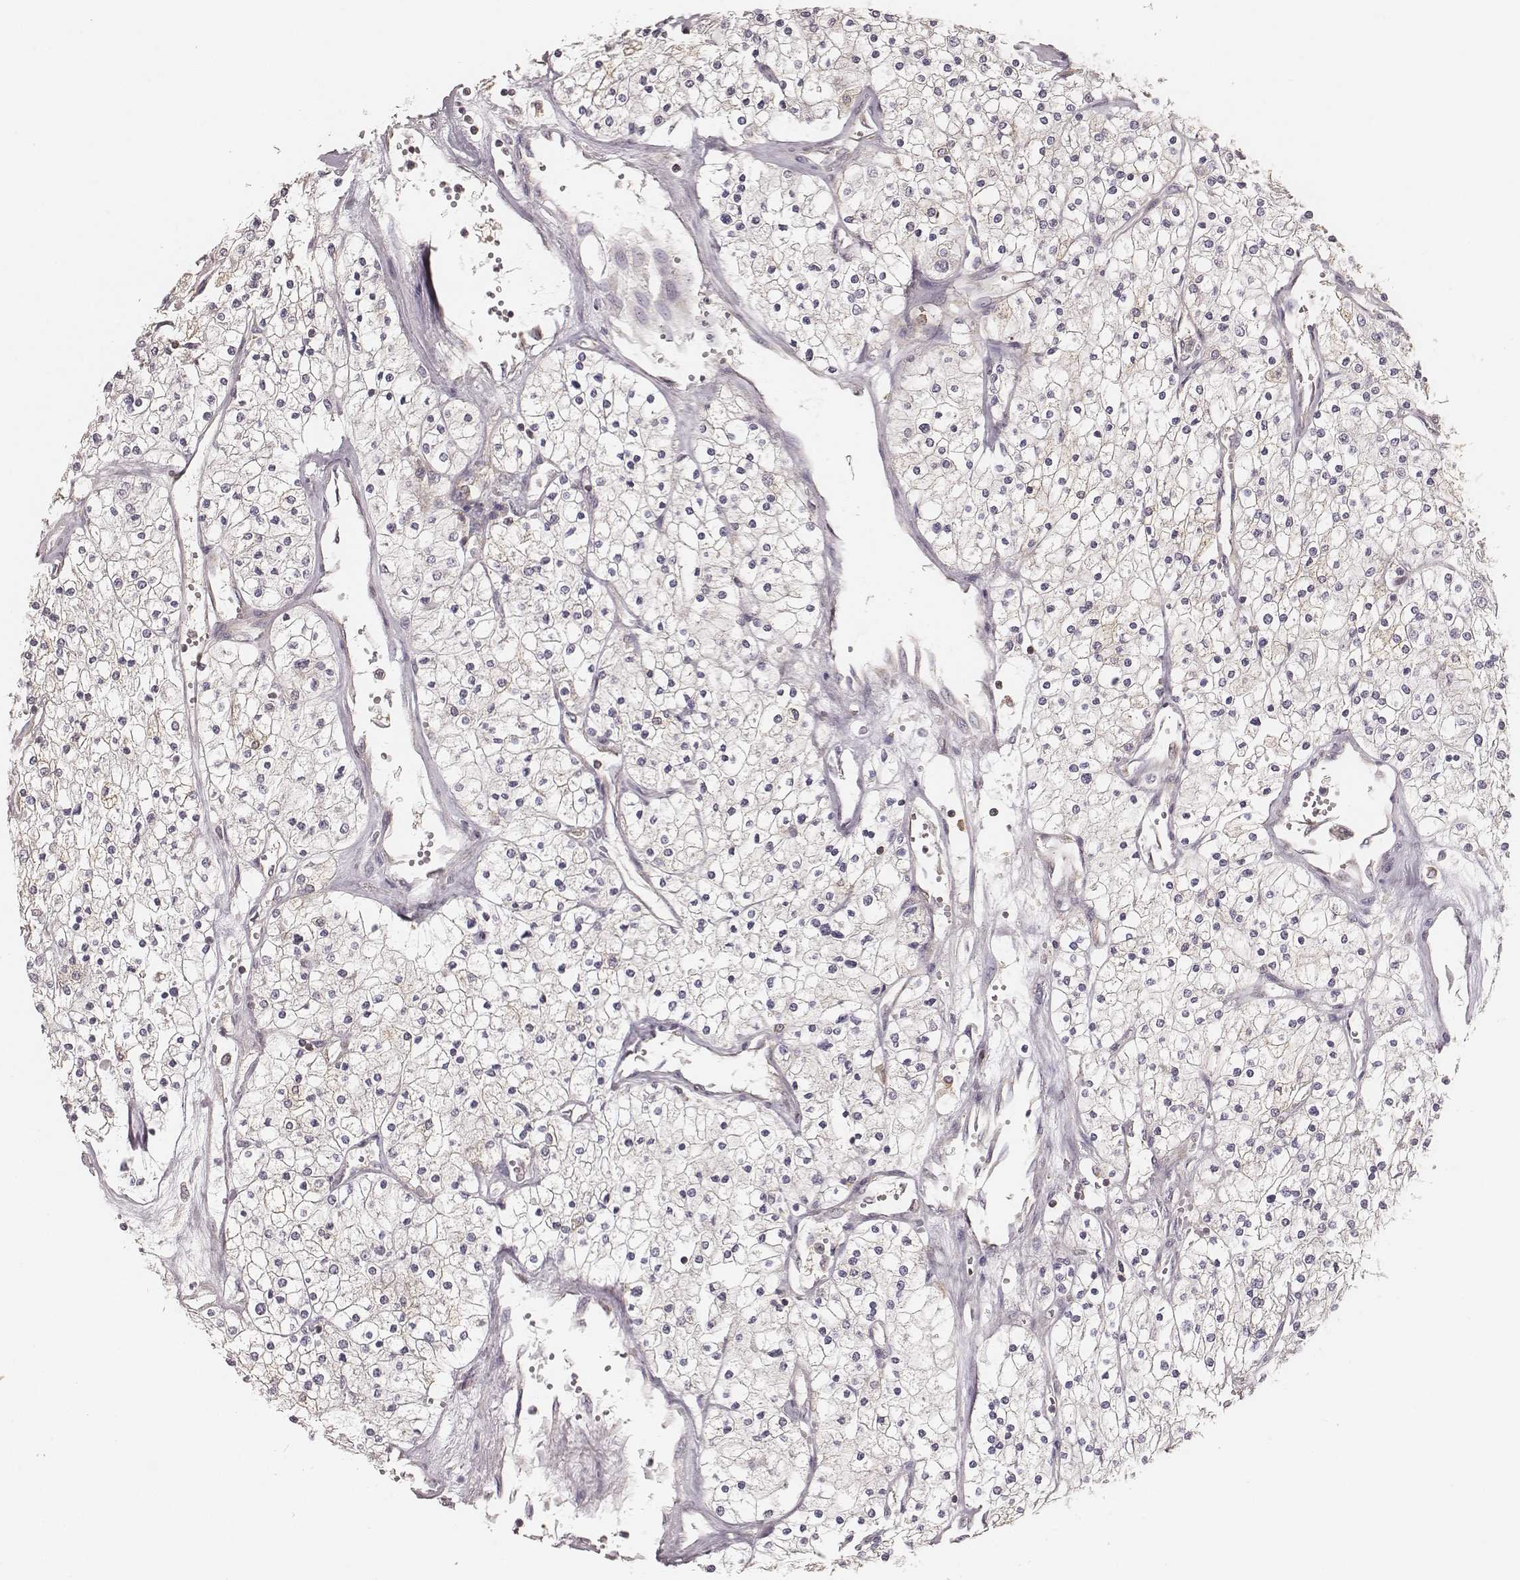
{"staining": {"intensity": "negative", "quantity": "none", "location": "none"}, "tissue": "renal cancer", "cell_type": "Tumor cells", "image_type": "cancer", "snomed": [{"axis": "morphology", "description": "Adenocarcinoma, NOS"}, {"axis": "topography", "description": "Kidney"}], "caption": "This is a histopathology image of immunohistochemistry staining of renal cancer (adenocarcinoma), which shows no staining in tumor cells.", "gene": "CARS1", "patient": {"sex": "male", "age": 80}}